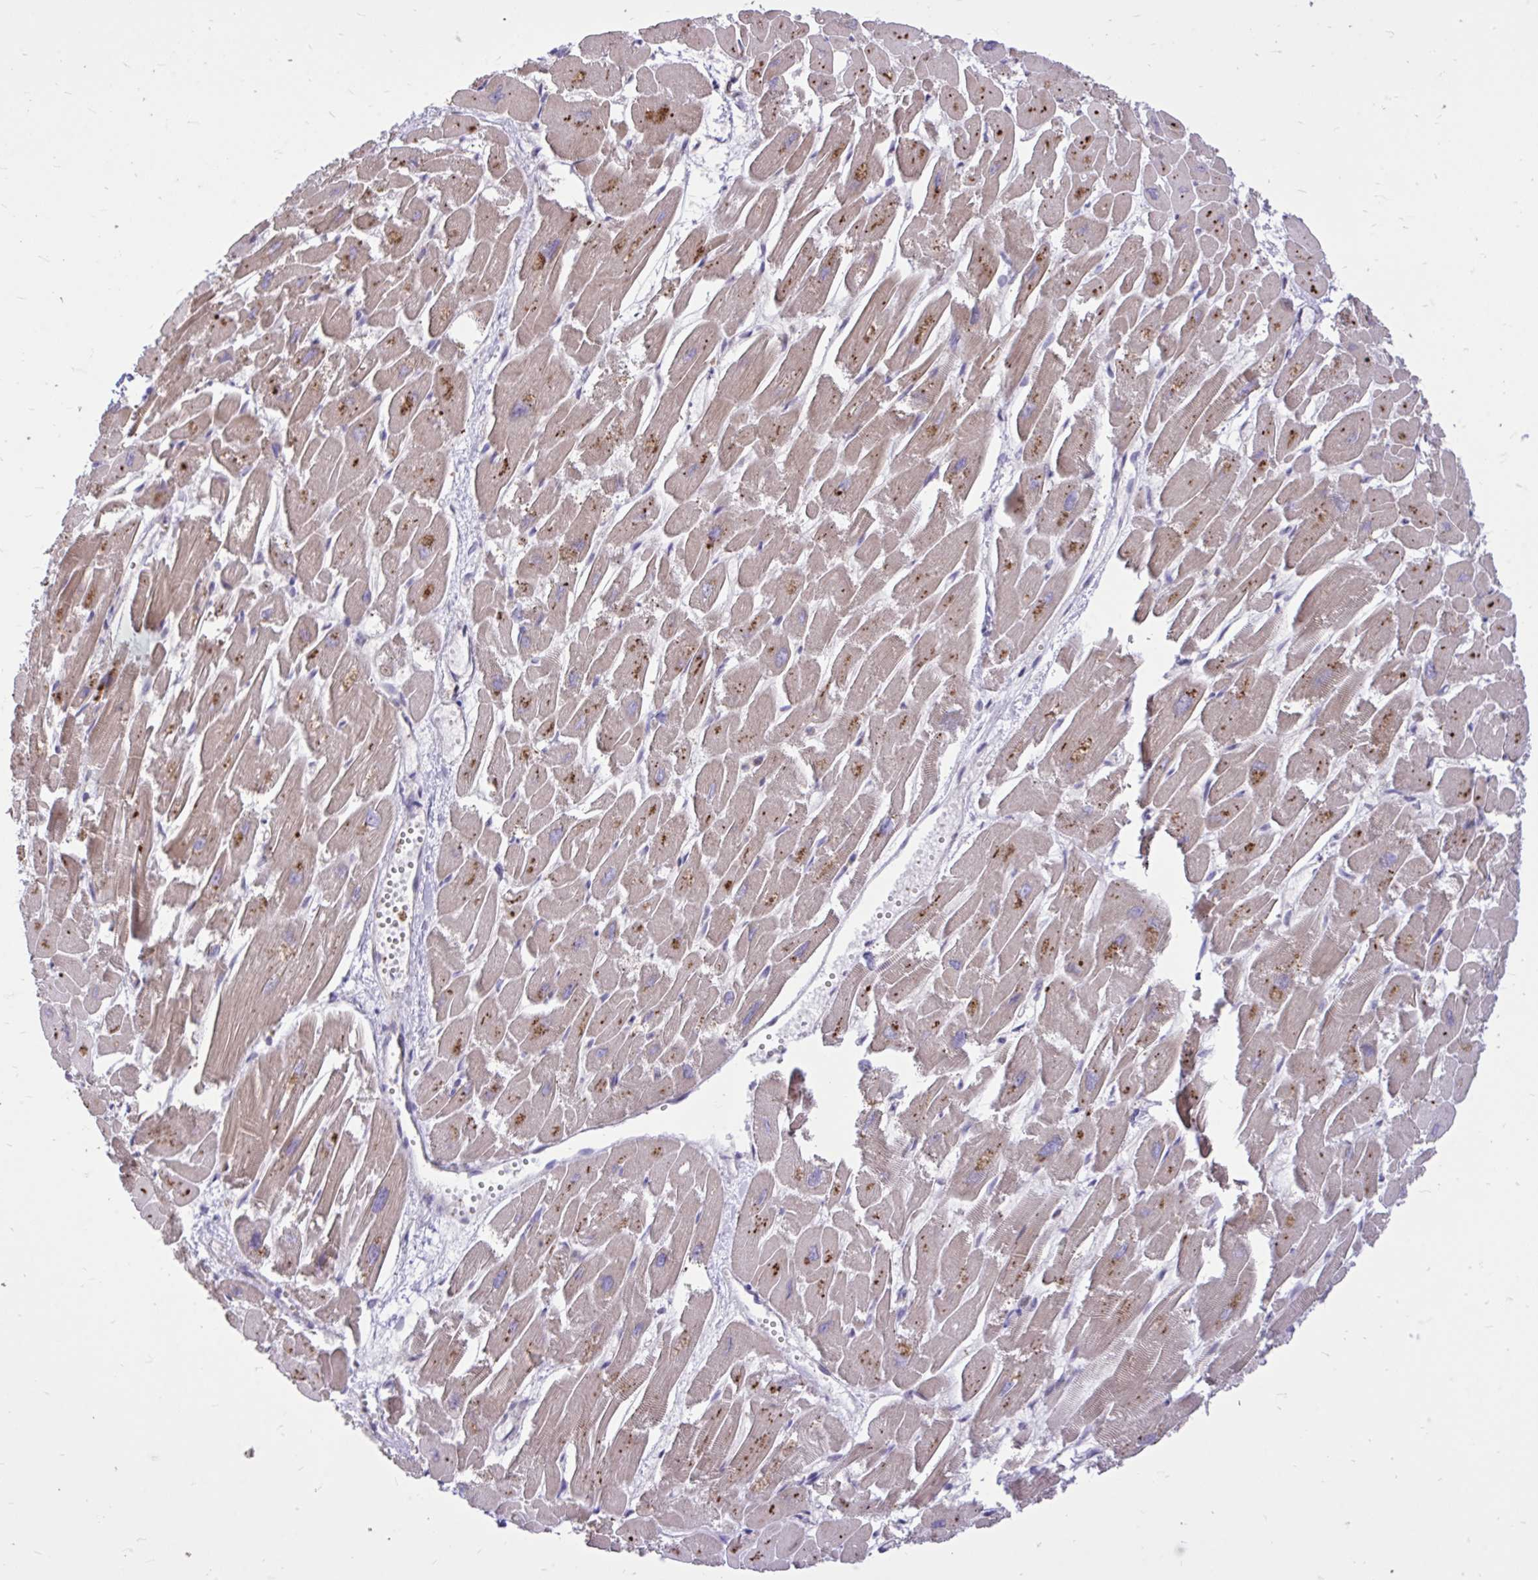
{"staining": {"intensity": "moderate", "quantity": ">75%", "location": "cytoplasmic/membranous"}, "tissue": "heart muscle", "cell_type": "Cardiomyocytes", "image_type": "normal", "snomed": [{"axis": "morphology", "description": "Normal tissue, NOS"}, {"axis": "topography", "description": "Heart"}], "caption": "Unremarkable heart muscle reveals moderate cytoplasmic/membranous expression in about >75% of cardiomyocytes.", "gene": "IGFL2", "patient": {"sex": "male", "age": 54}}